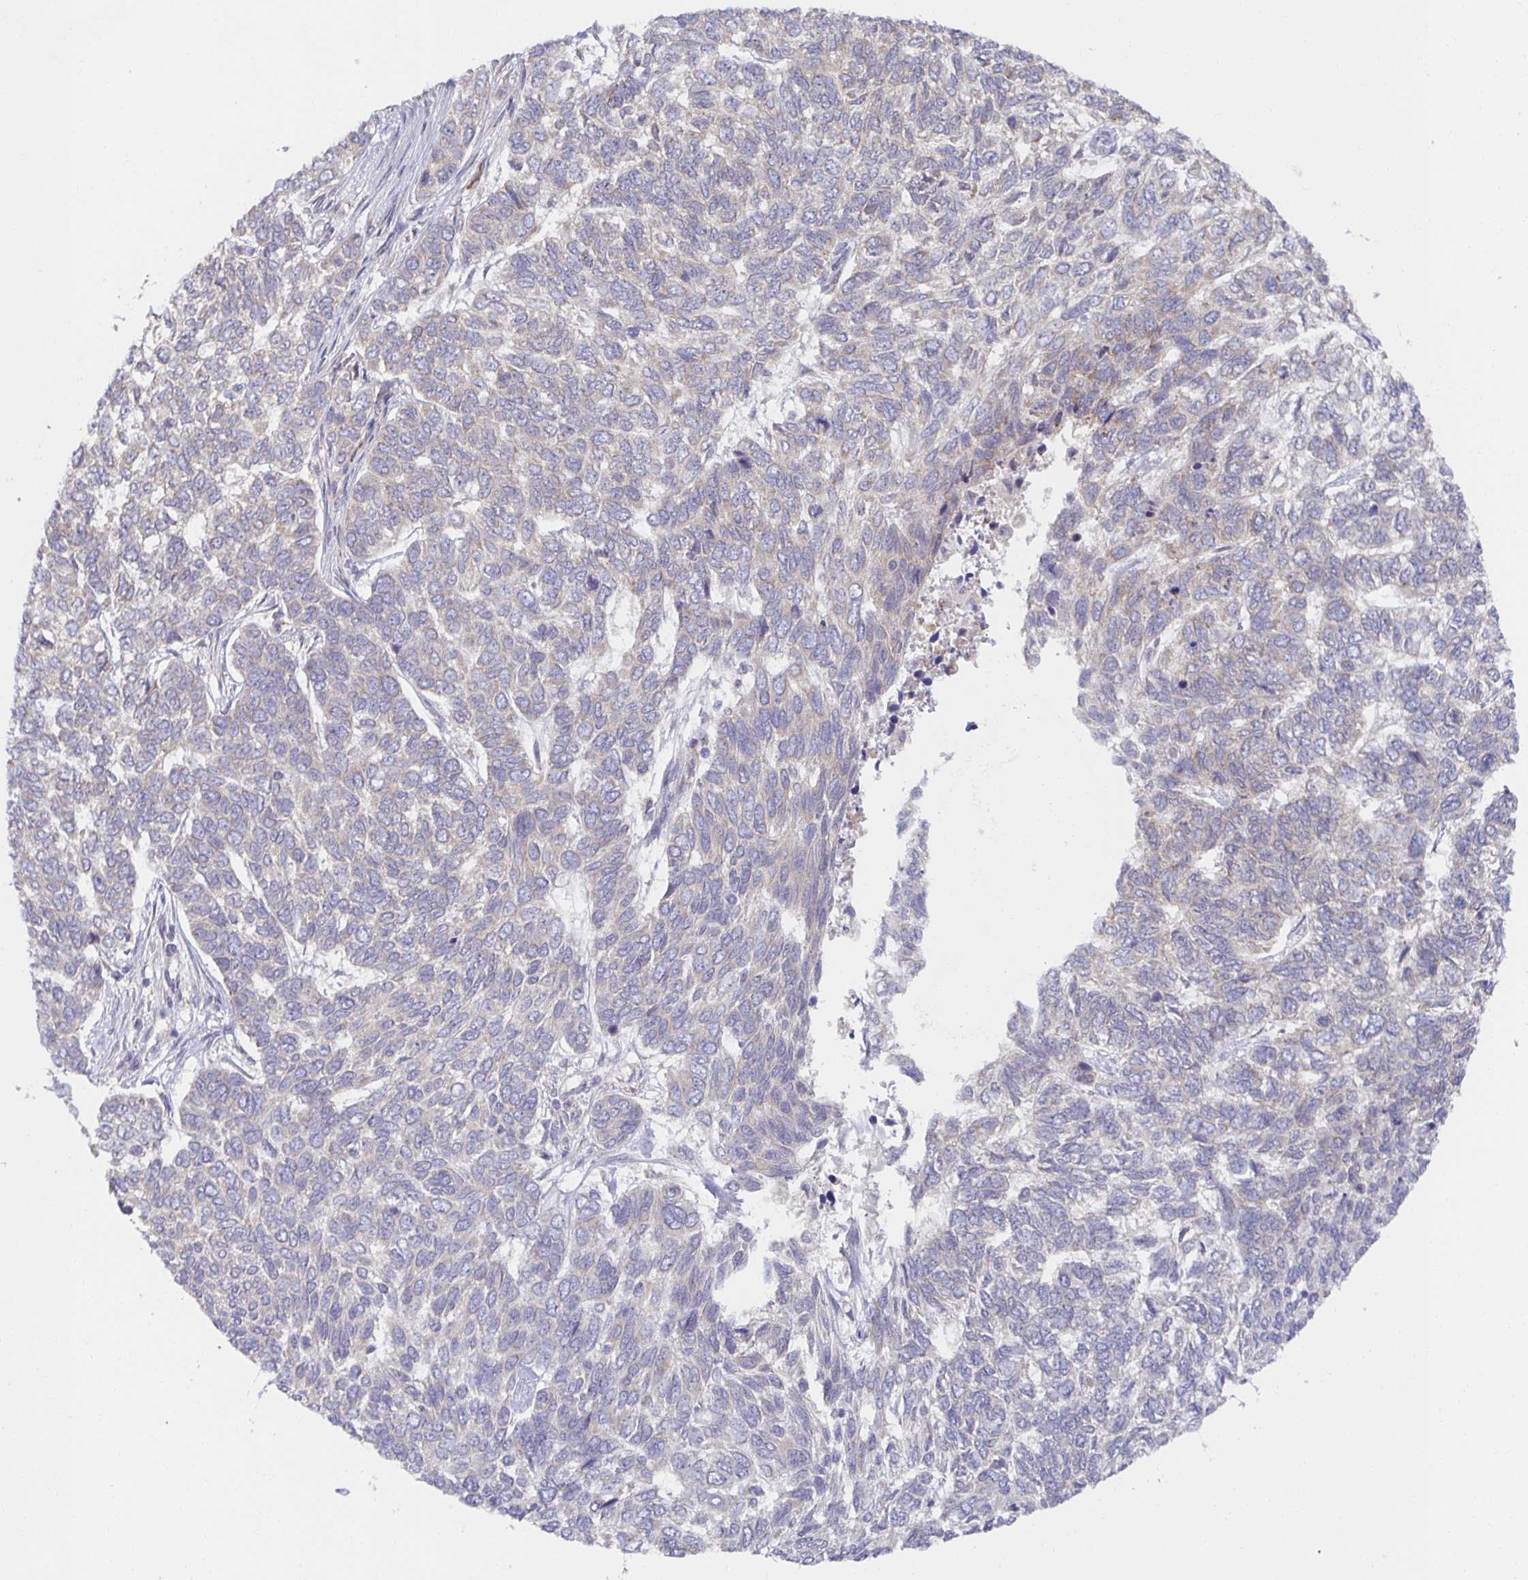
{"staining": {"intensity": "negative", "quantity": "none", "location": "none"}, "tissue": "skin cancer", "cell_type": "Tumor cells", "image_type": "cancer", "snomed": [{"axis": "morphology", "description": "Basal cell carcinoma"}, {"axis": "topography", "description": "Skin"}], "caption": "IHC of basal cell carcinoma (skin) displays no staining in tumor cells.", "gene": "BAD", "patient": {"sex": "female", "age": 65}}